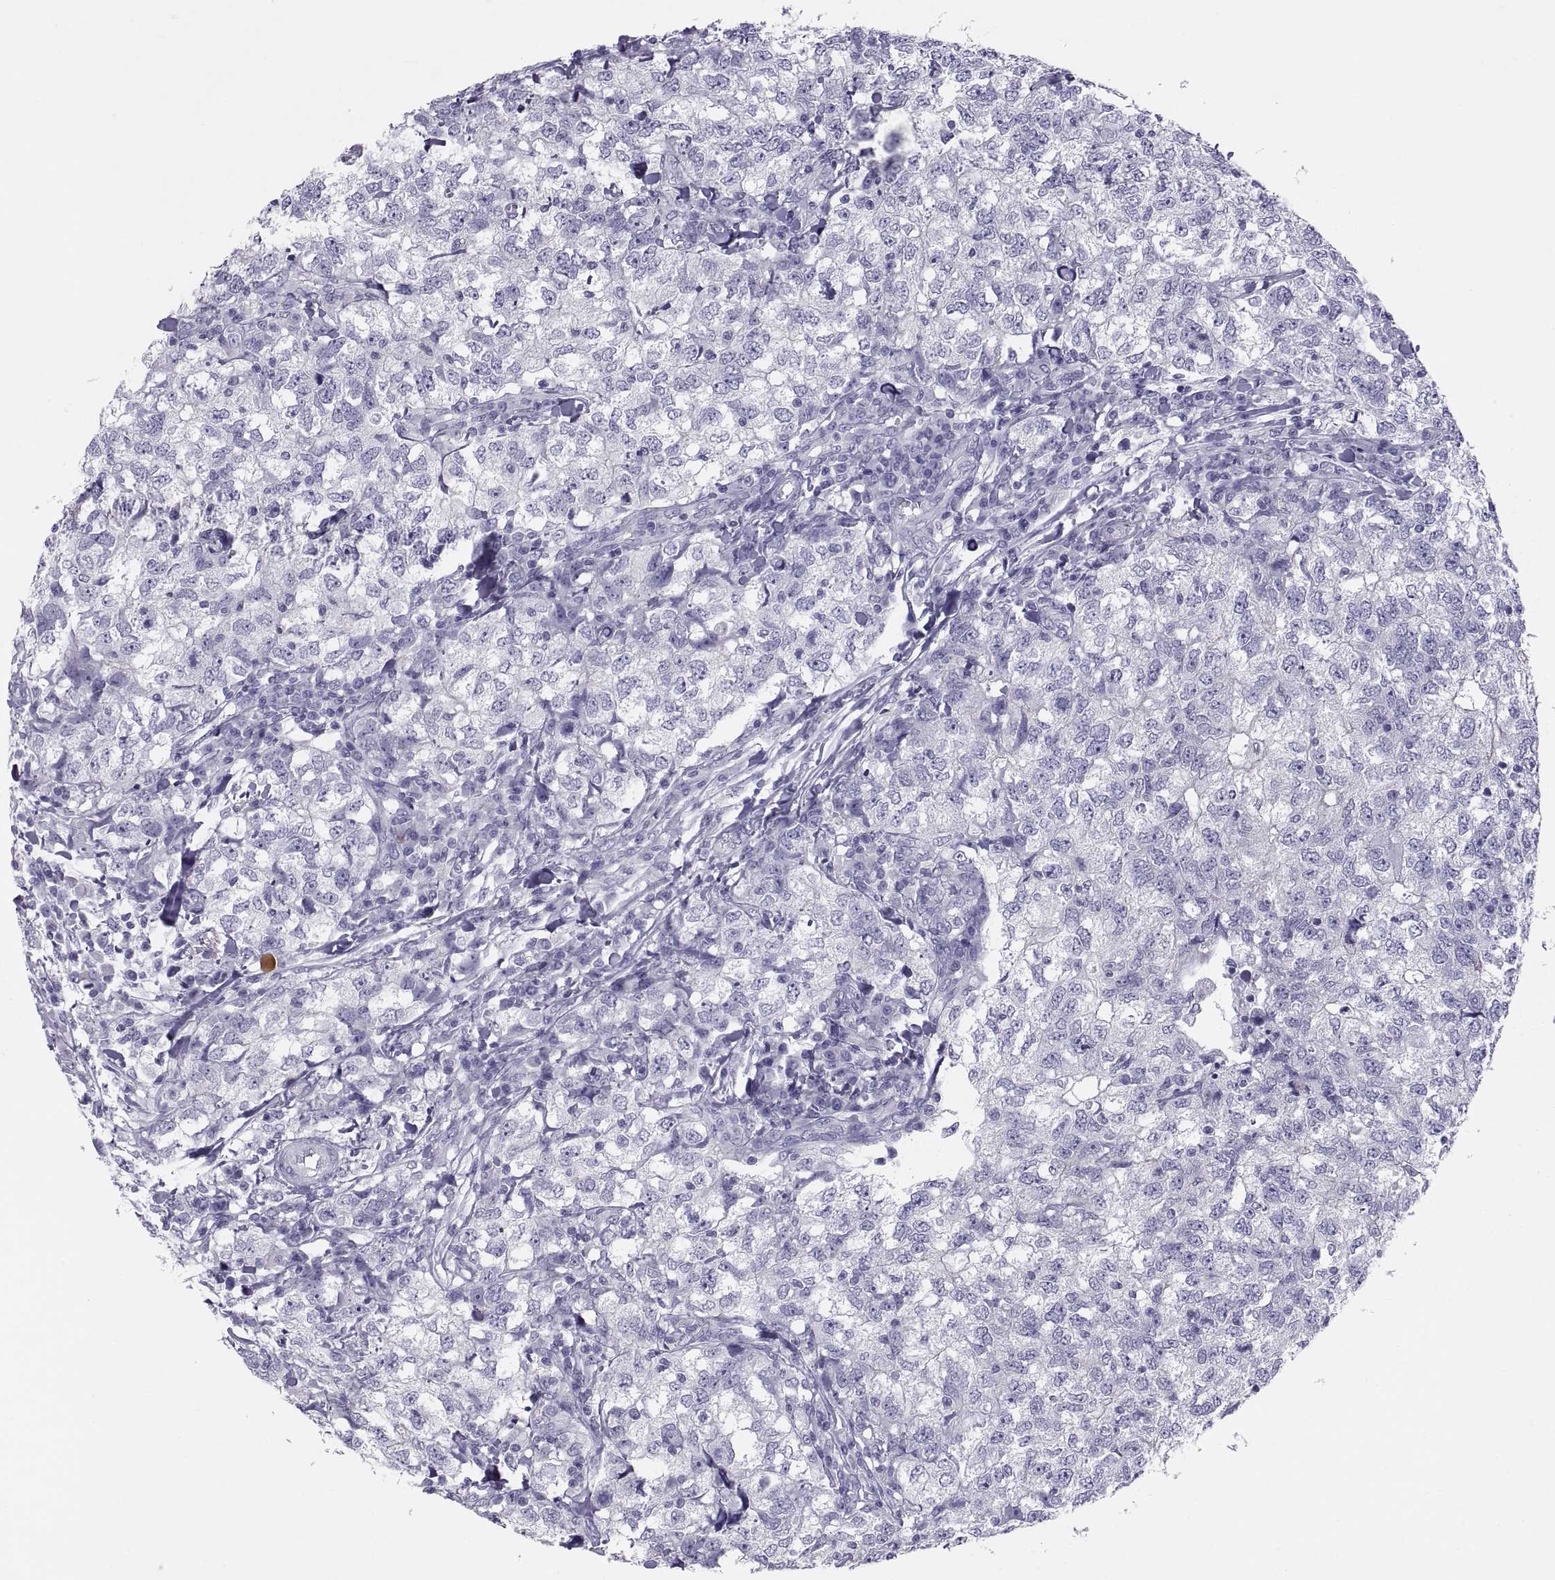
{"staining": {"intensity": "negative", "quantity": "none", "location": "none"}, "tissue": "breast cancer", "cell_type": "Tumor cells", "image_type": "cancer", "snomed": [{"axis": "morphology", "description": "Duct carcinoma"}, {"axis": "topography", "description": "Breast"}], "caption": "Tumor cells are negative for brown protein staining in breast cancer (invasive ductal carcinoma). Nuclei are stained in blue.", "gene": "RNASE12", "patient": {"sex": "female", "age": 30}}